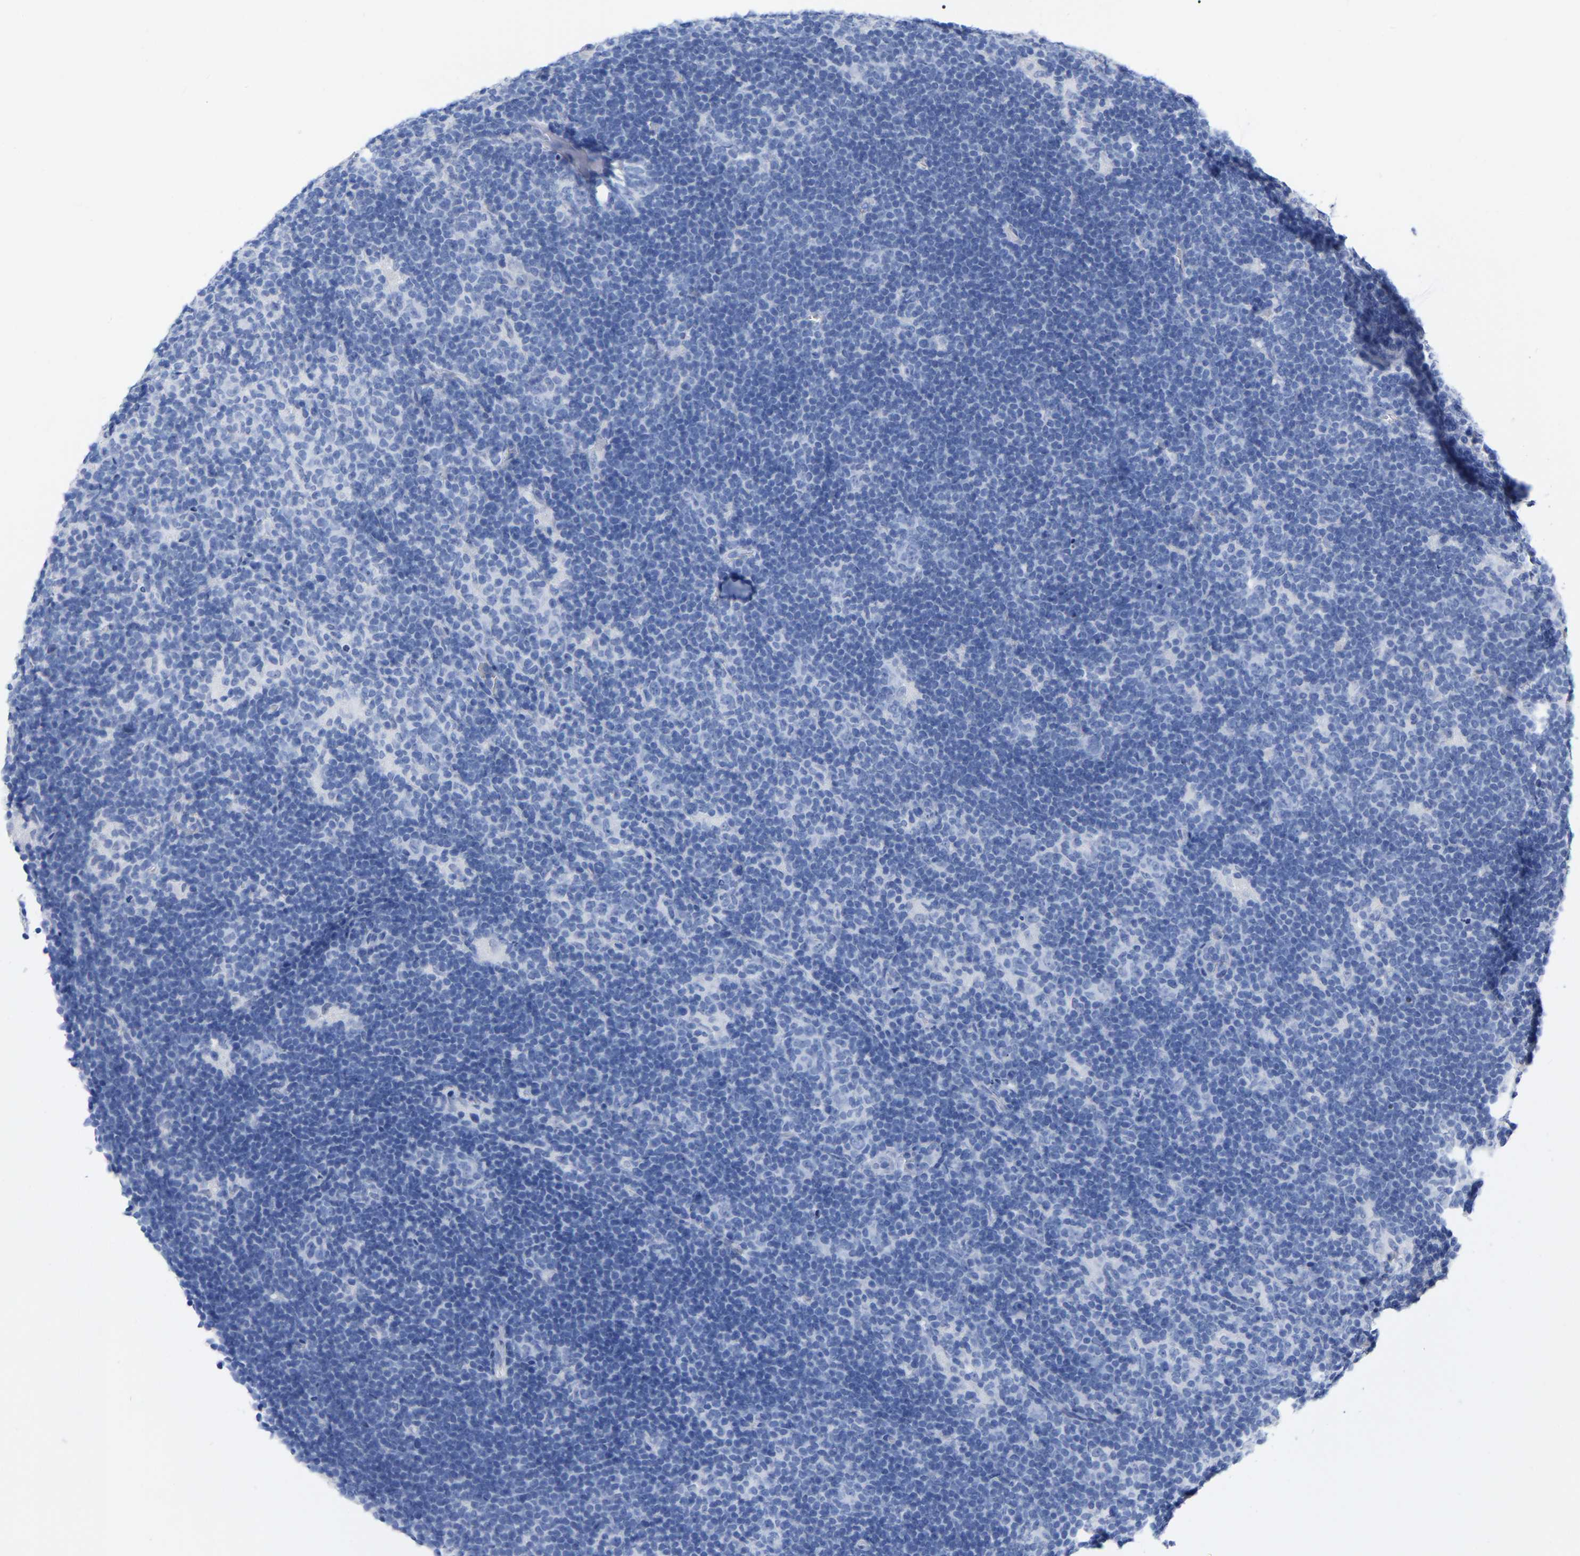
{"staining": {"intensity": "negative", "quantity": "none", "location": "none"}, "tissue": "lymphoma", "cell_type": "Tumor cells", "image_type": "cancer", "snomed": [{"axis": "morphology", "description": "Hodgkin's disease, NOS"}, {"axis": "topography", "description": "Lymph node"}], "caption": "IHC of human lymphoma displays no expression in tumor cells.", "gene": "HAPLN1", "patient": {"sex": "female", "age": 57}}